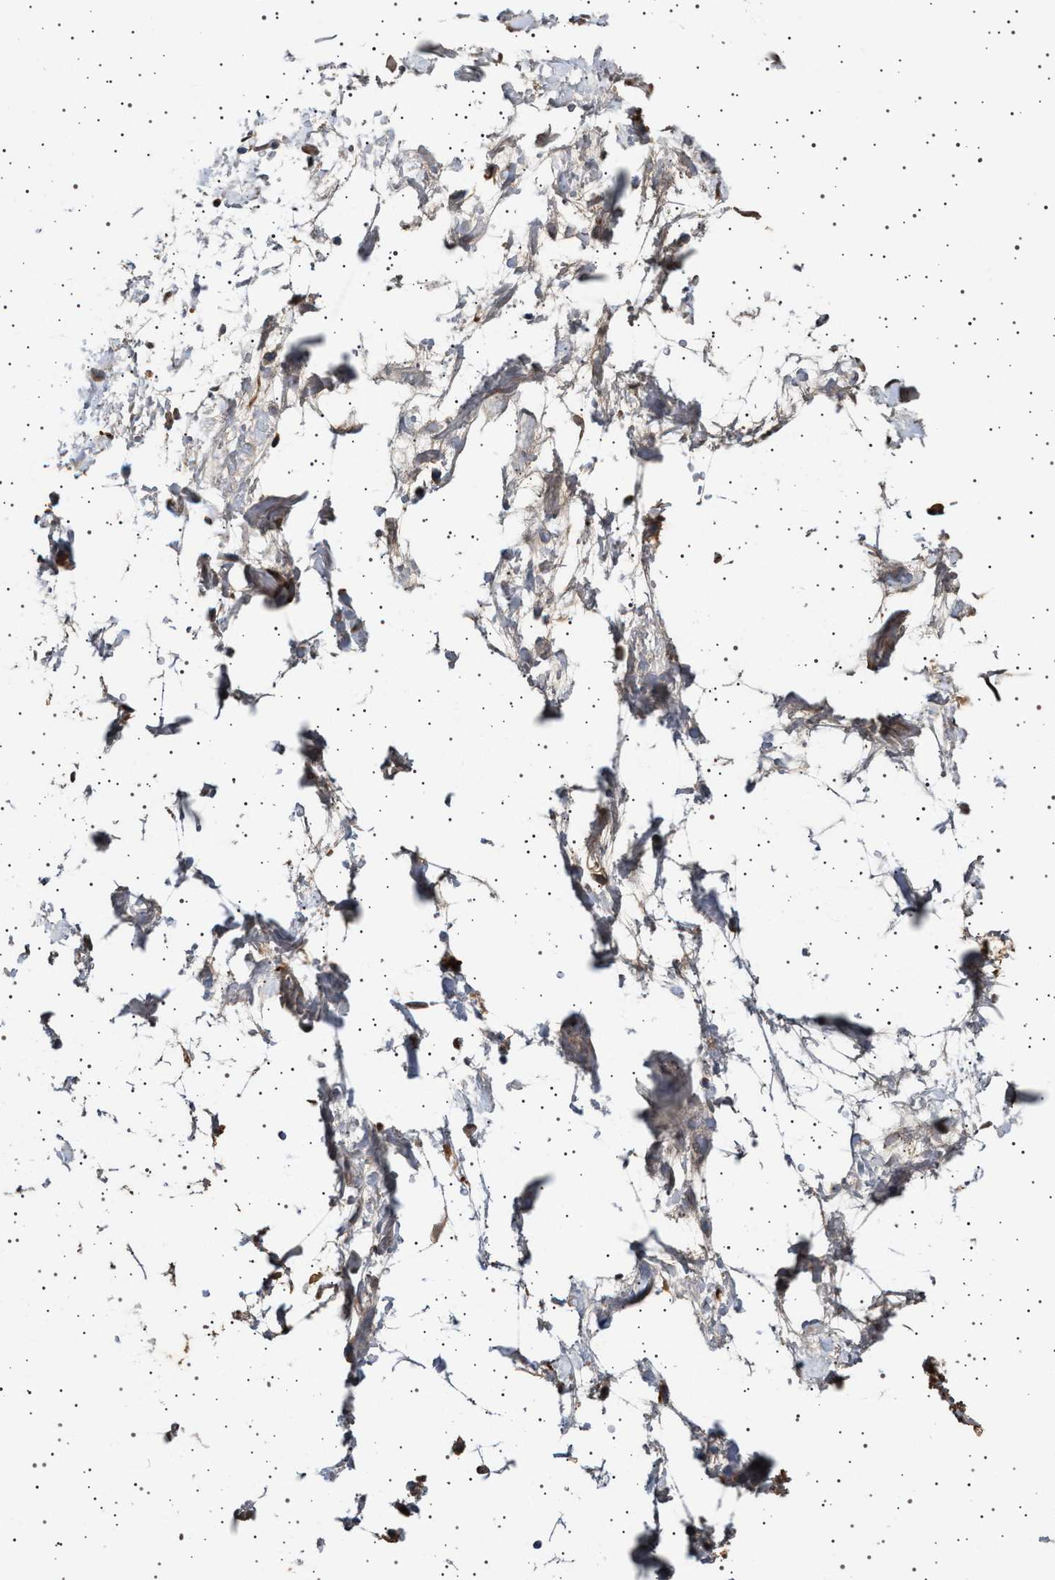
{"staining": {"intensity": "moderate", "quantity": "25%-75%", "location": "cytoplasmic/membranous"}, "tissue": "adipose tissue", "cell_type": "Adipocytes", "image_type": "normal", "snomed": [{"axis": "morphology", "description": "Normal tissue, NOS"}, {"axis": "topography", "description": "Soft tissue"}], "caption": "A high-resolution photomicrograph shows immunohistochemistry (IHC) staining of normal adipose tissue, which exhibits moderate cytoplasmic/membranous positivity in about 25%-75% of adipocytes. The staining was performed using DAB (3,3'-diaminobenzidine), with brown indicating positive protein expression. Nuclei are stained blue with hematoxylin.", "gene": "FICD", "patient": {"sex": "male", "age": 72}}